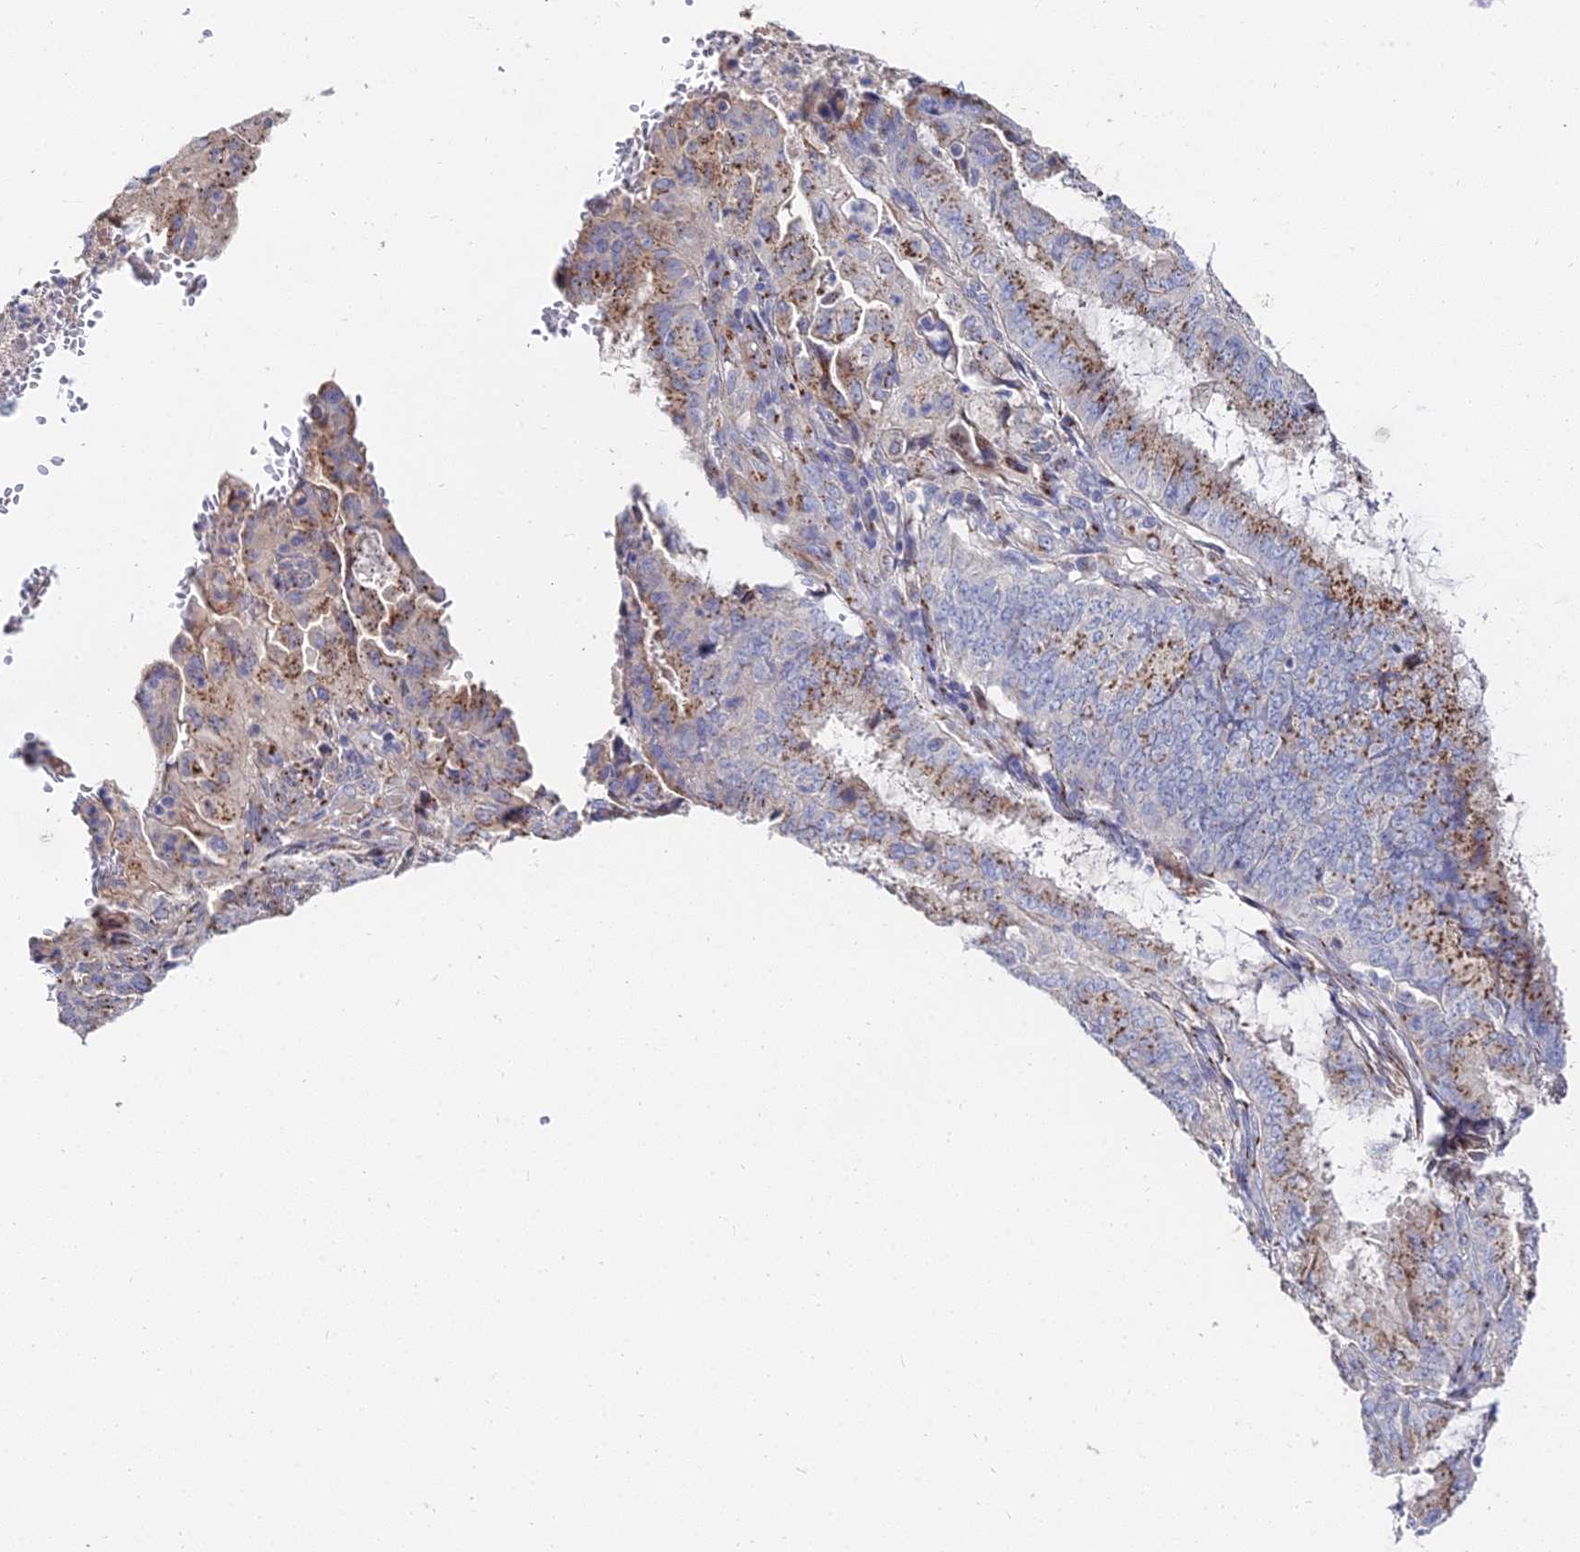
{"staining": {"intensity": "moderate", "quantity": "25%-75%", "location": "cytoplasmic/membranous"}, "tissue": "endometrial cancer", "cell_type": "Tumor cells", "image_type": "cancer", "snomed": [{"axis": "morphology", "description": "Adenocarcinoma, NOS"}, {"axis": "topography", "description": "Endometrium"}], "caption": "About 25%-75% of tumor cells in human endometrial adenocarcinoma show moderate cytoplasmic/membranous protein positivity as visualized by brown immunohistochemical staining.", "gene": "BORCS8", "patient": {"sex": "female", "age": 51}}